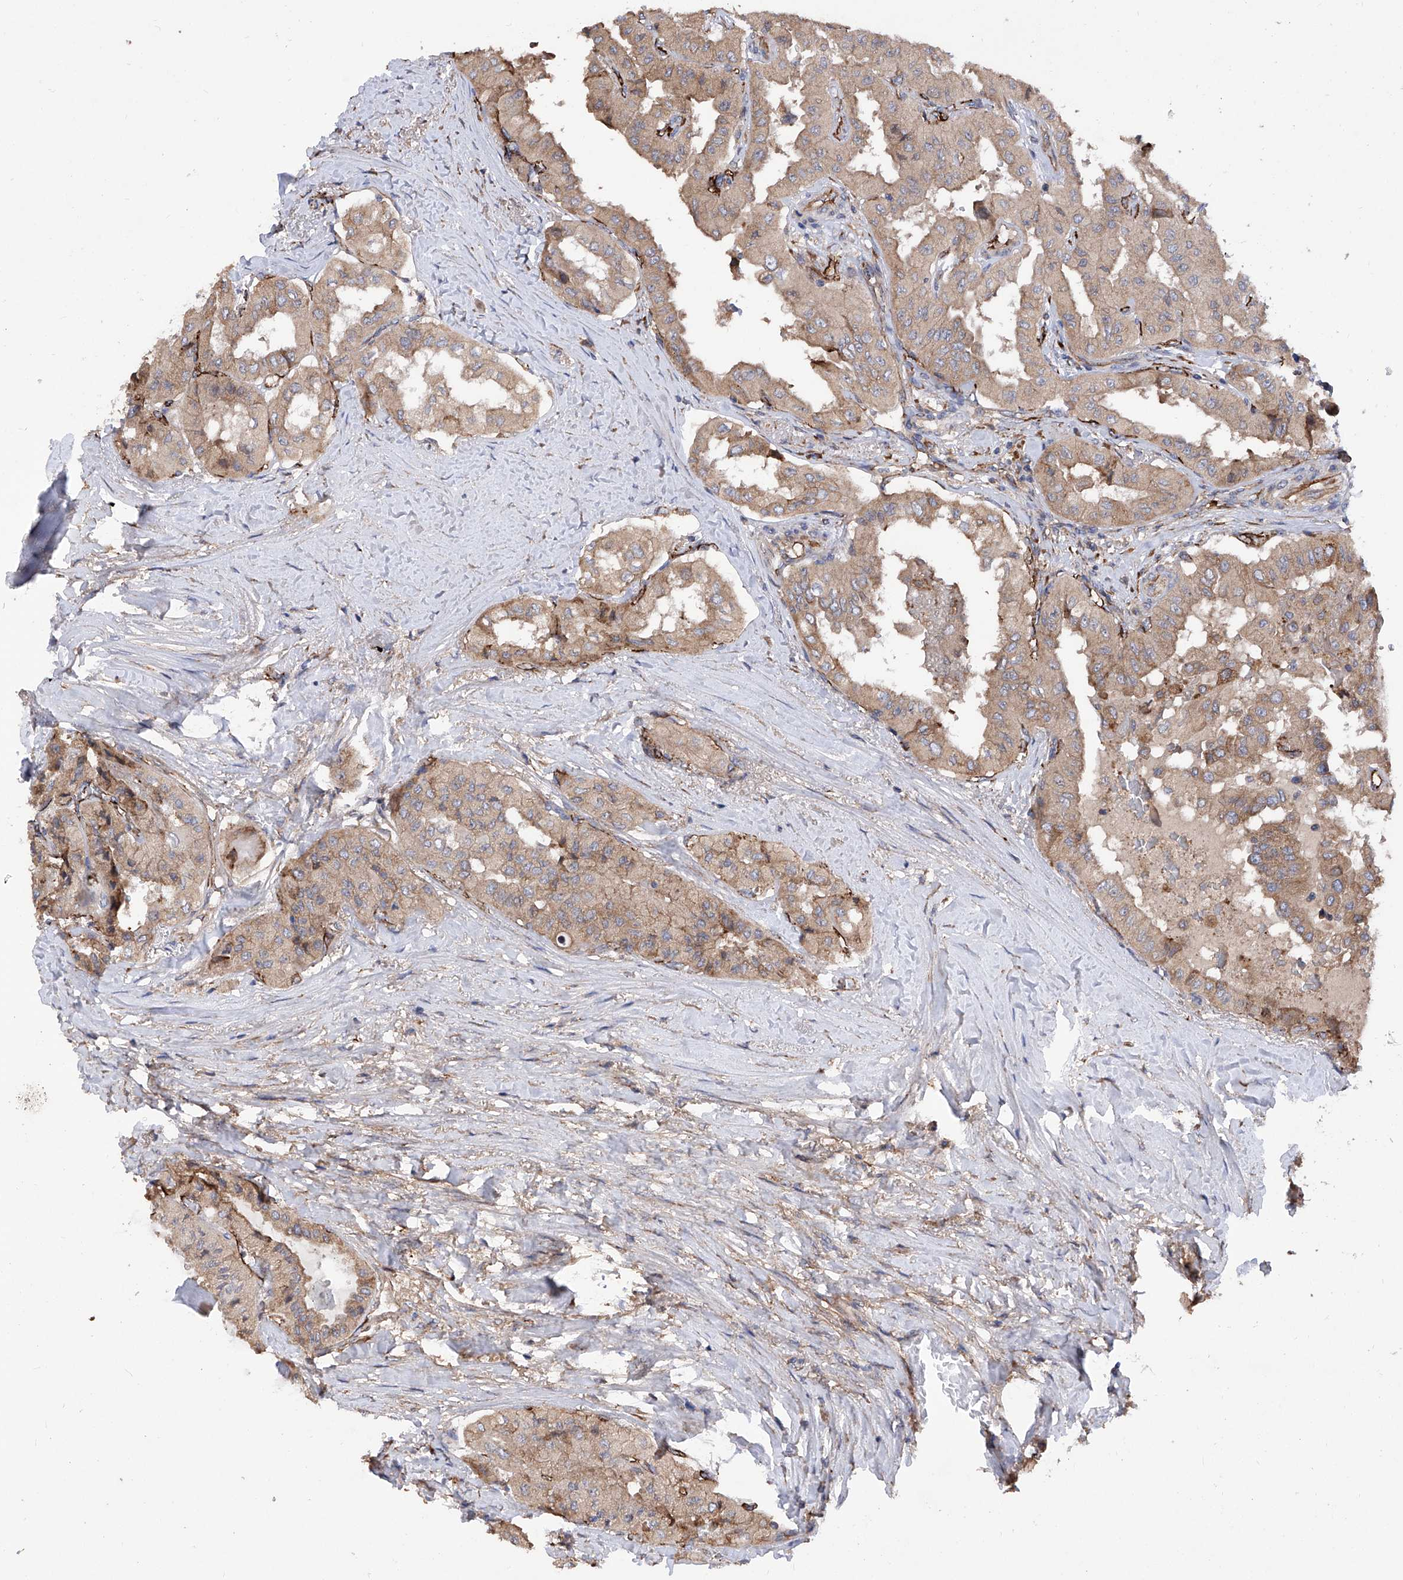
{"staining": {"intensity": "moderate", "quantity": ">75%", "location": "cytoplasmic/membranous"}, "tissue": "thyroid cancer", "cell_type": "Tumor cells", "image_type": "cancer", "snomed": [{"axis": "morphology", "description": "Papillary adenocarcinoma, NOS"}, {"axis": "topography", "description": "Thyroid gland"}], "caption": "This photomicrograph demonstrates papillary adenocarcinoma (thyroid) stained with IHC to label a protein in brown. The cytoplasmic/membranous of tumor cells show moderate positivity for the protein. Nuclei are counter-stained blue.", "gene": "INPP5B", "patient": {"sex": "female", "age": 59}}